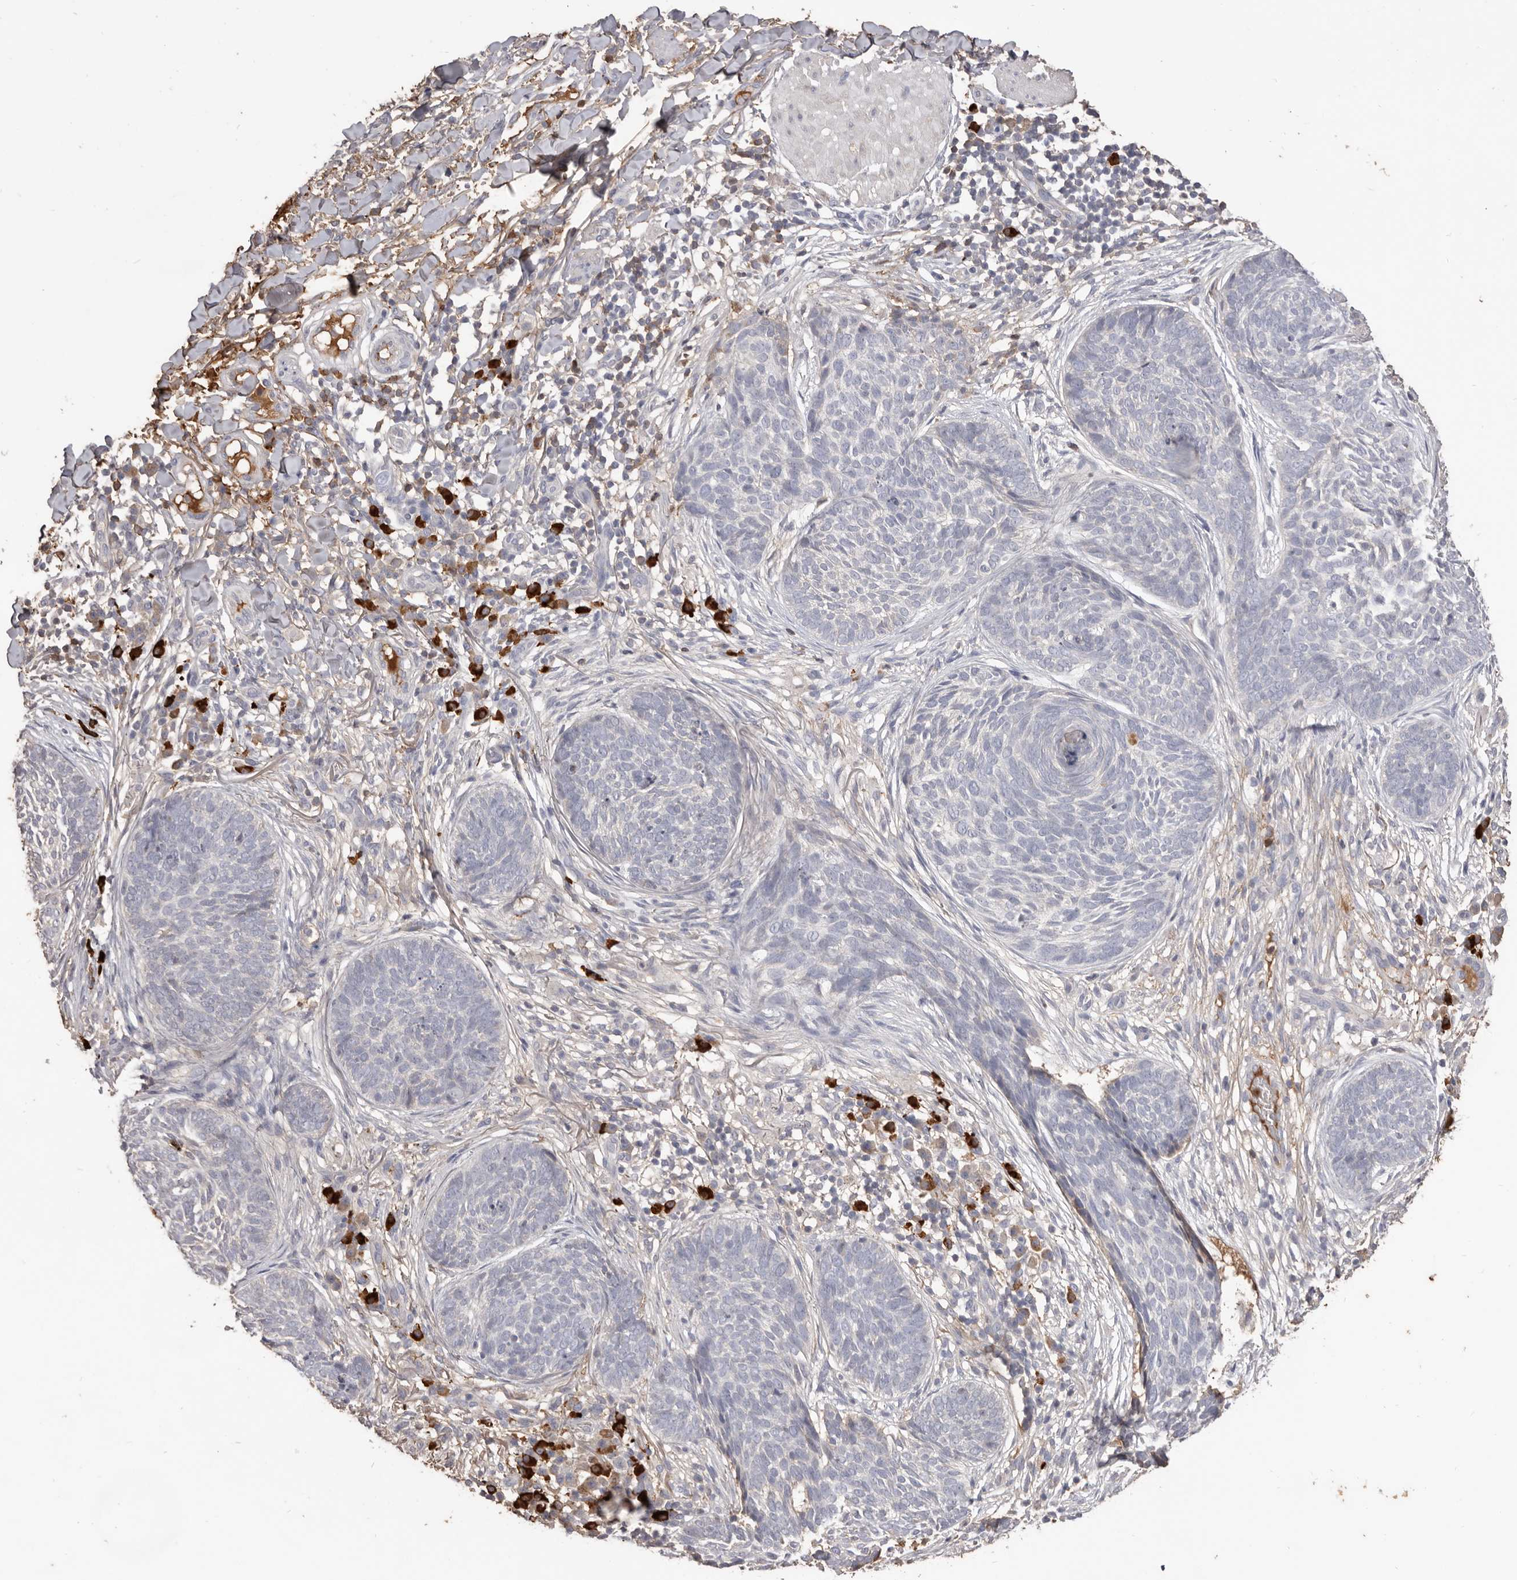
{"staining": {"intensity": "negative", "quantity": "none", "location": "none"}, "tissue": "skin cancer", "cell_type": "Tumor cells", "image_type": "cancer", "snomed": [{"axis": "morphology", "description": "Basal cell carcinoma"}, {"axis": "topography", "description": "Skin"}], "caption": "Tumor cells show no significant expression in skin basal cell carcinoma.", "gene": "HCAR2", "patient": {"sex": "female", "age": 64}}